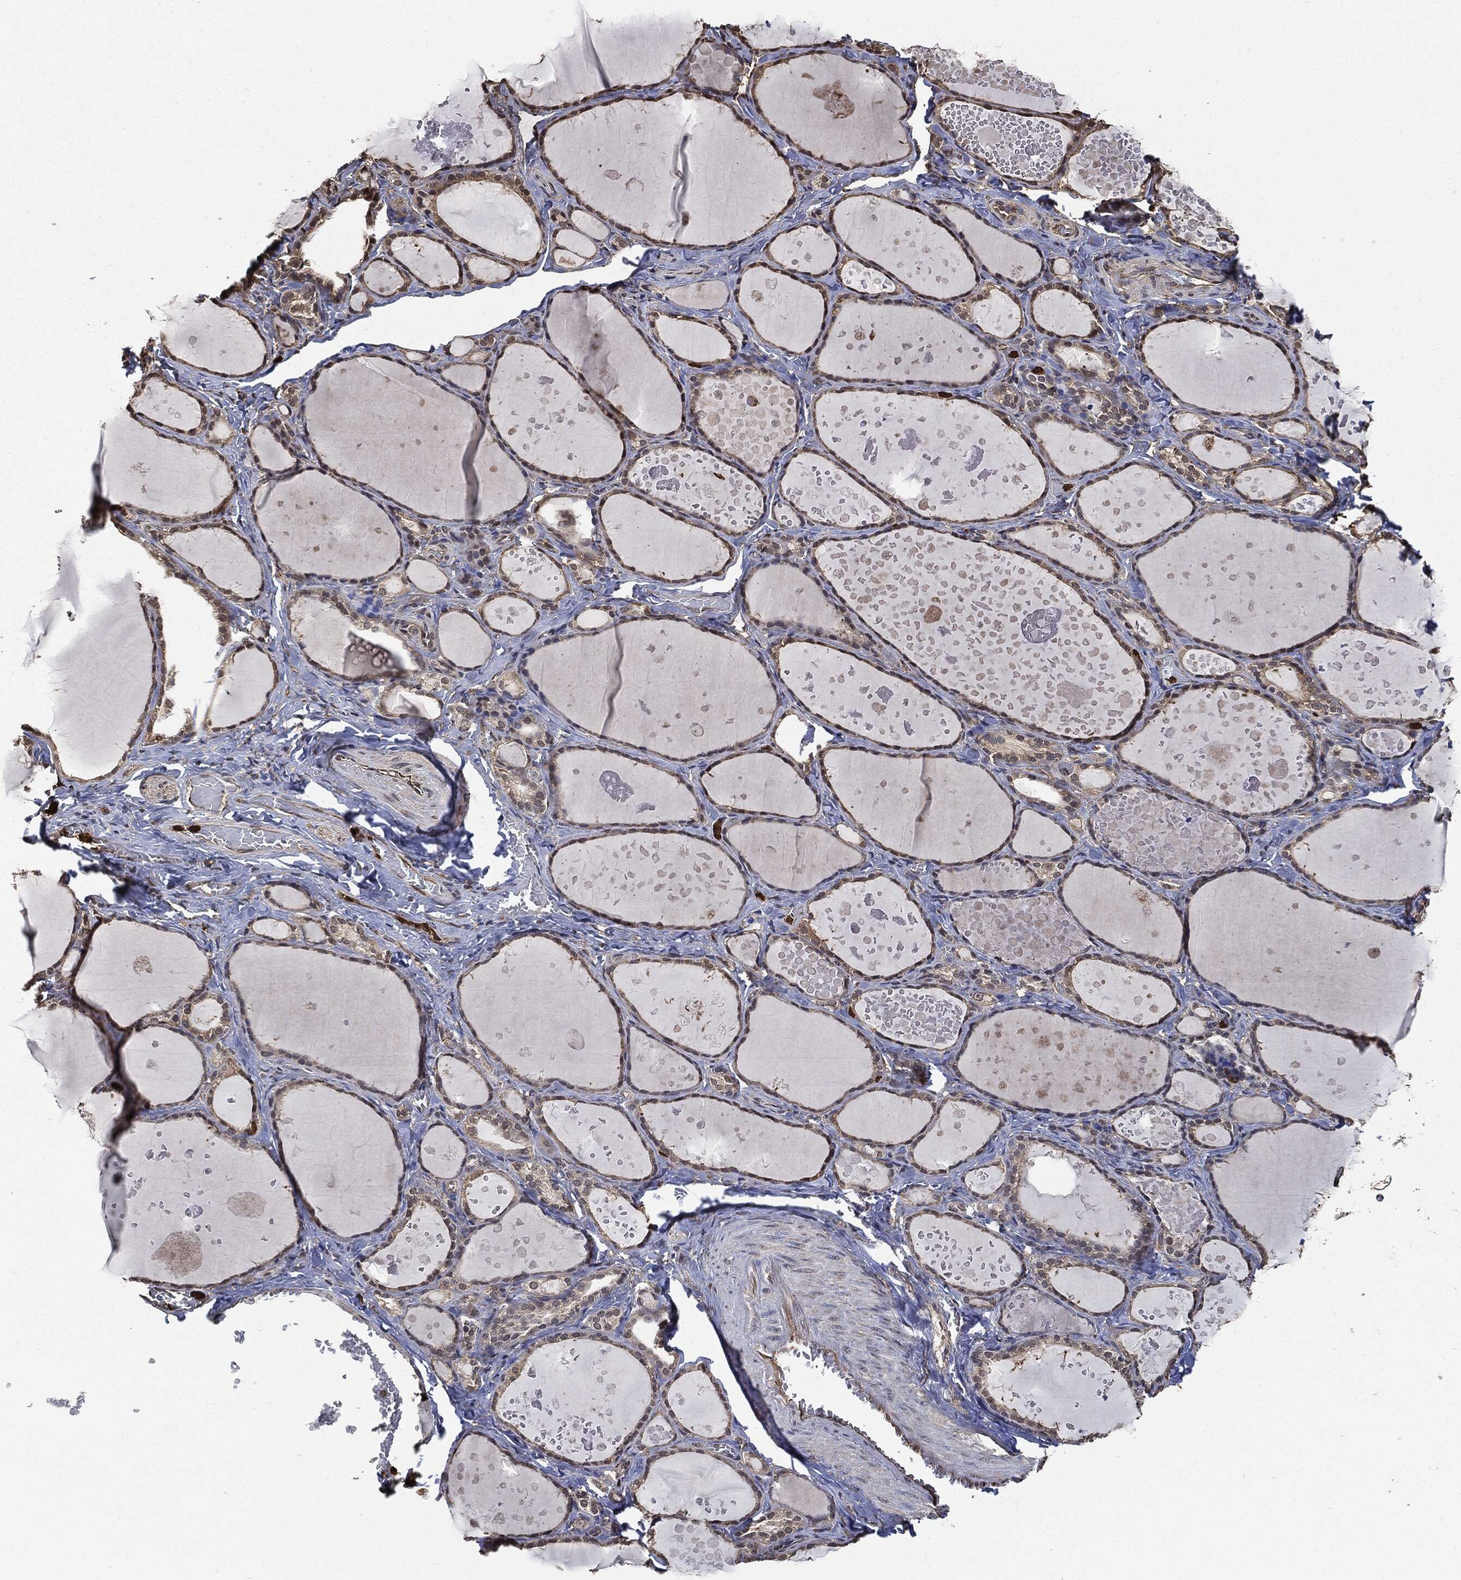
{"staining": {"intensity": "weak", "quantity": "25%-75%", "location": "cytoplasmic/membranous"}, "tissue": "thyroid gland", "cell_type": "Glandular cells", "image_type": "normal", "snomed": [{"axis": "morphology", "description": "Normal tissue, NOS"}, {"axis": "topography", "description": "Thyroid gland"}], "caption": "An image of thyroid gland stained for a protein displays weak cytoplasmic/membranous brown staining in glandular cells.", "gene": "S100A9", "patient": {"sex": "female", "age": 56}}